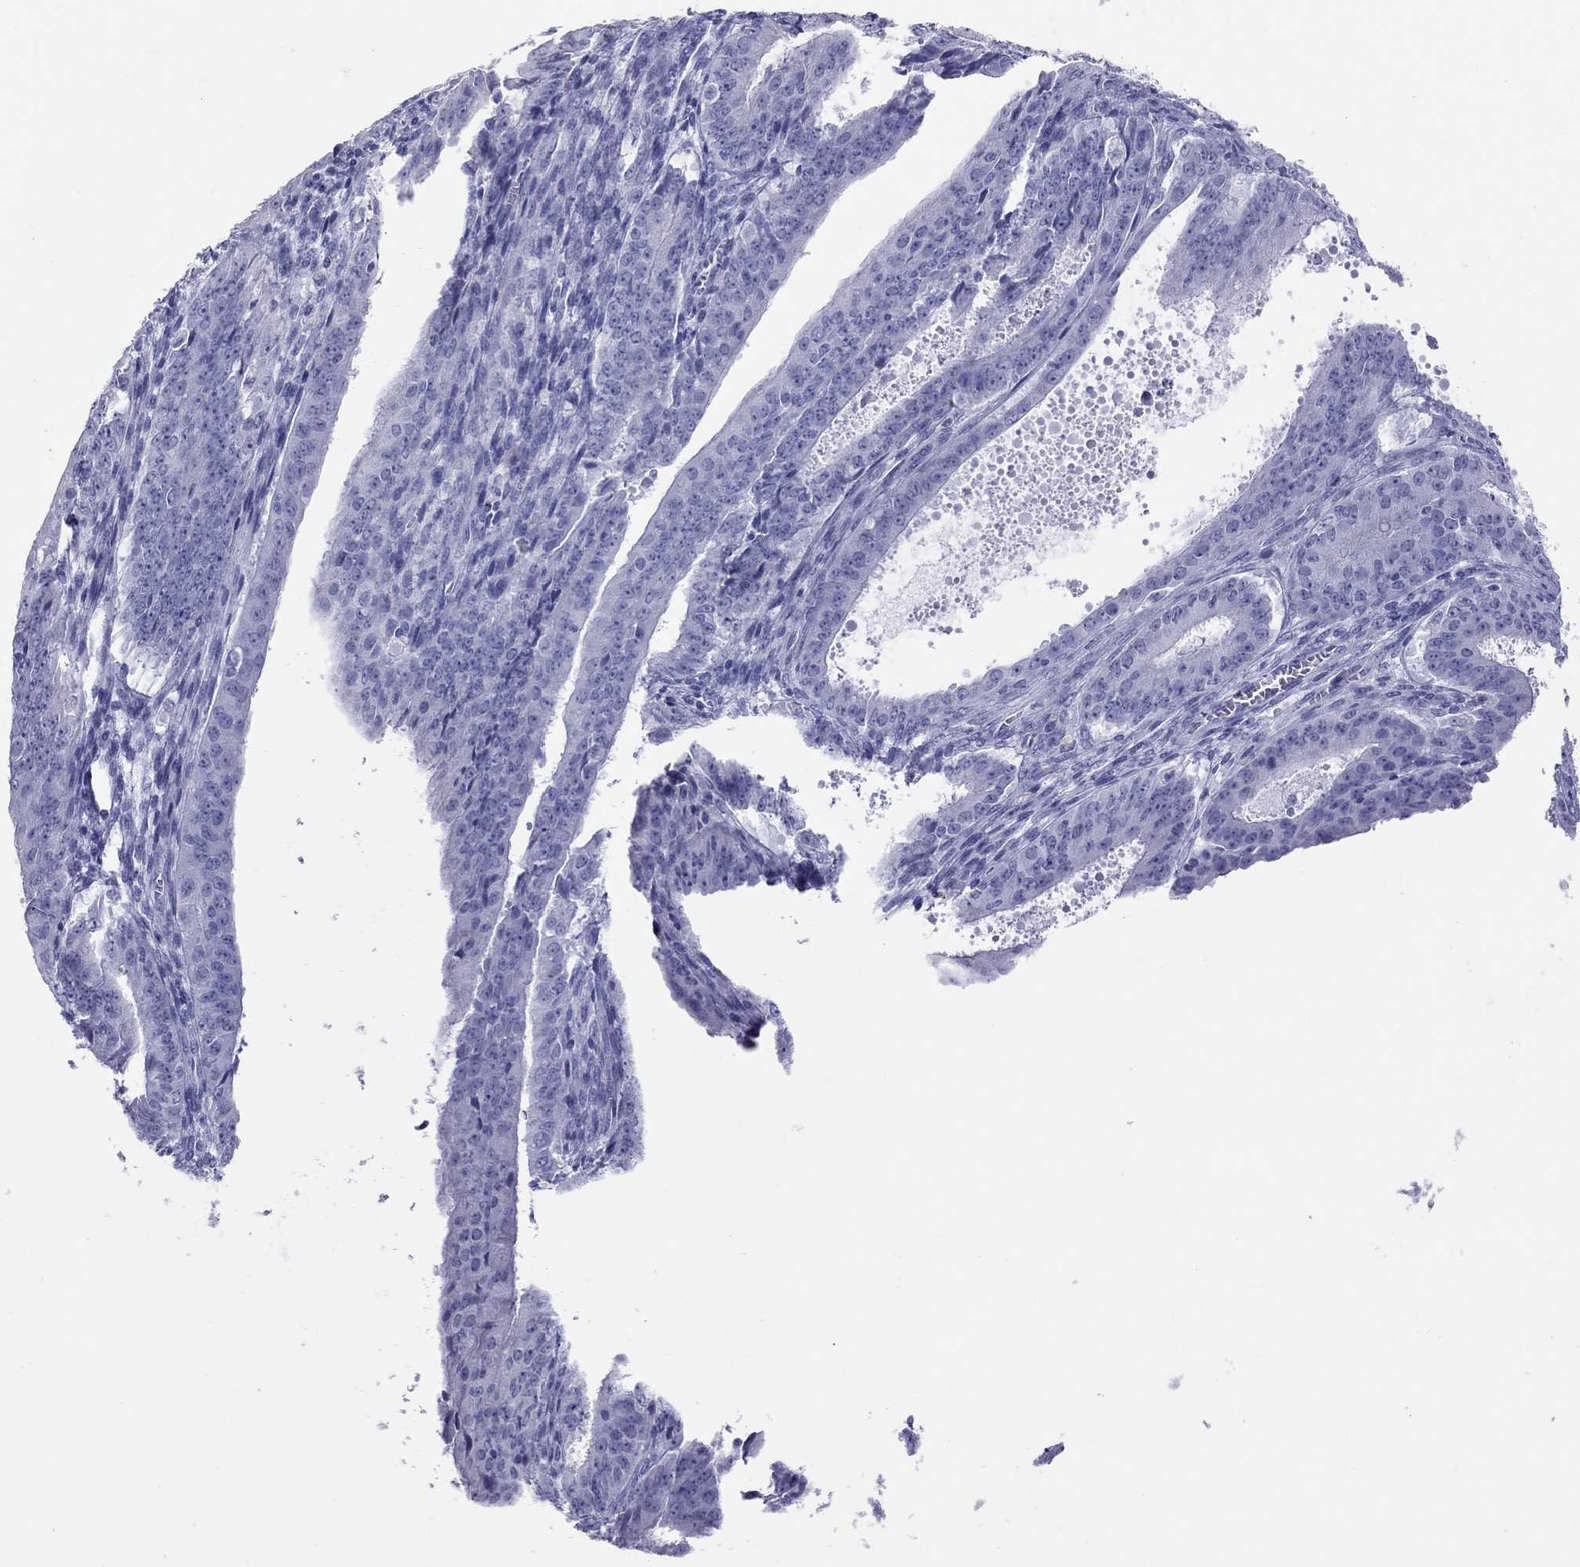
{"staining": {"intensity": "negative", "quantity": "none", "location": "none"}, "tissue": "ovarian cancer", "cell_type": "Tumor cells", "image_type": "cancer", "snomed": [{"axis": "morphology", "description": "Carcinoma, endometroid"}, {"axis": "topography", "description": "Ovary"}], "caption": "There is no significant positivity in tumor cells of ovarian cancer (endometroid carcinoma). The staining is performed using DAB (3,3'-diaminobenzidine) brown chromogen with nuclei counter-stained in using hematoxylin.", "gene": "STAG3", "patient": {"sex": "female", "age": 42}}